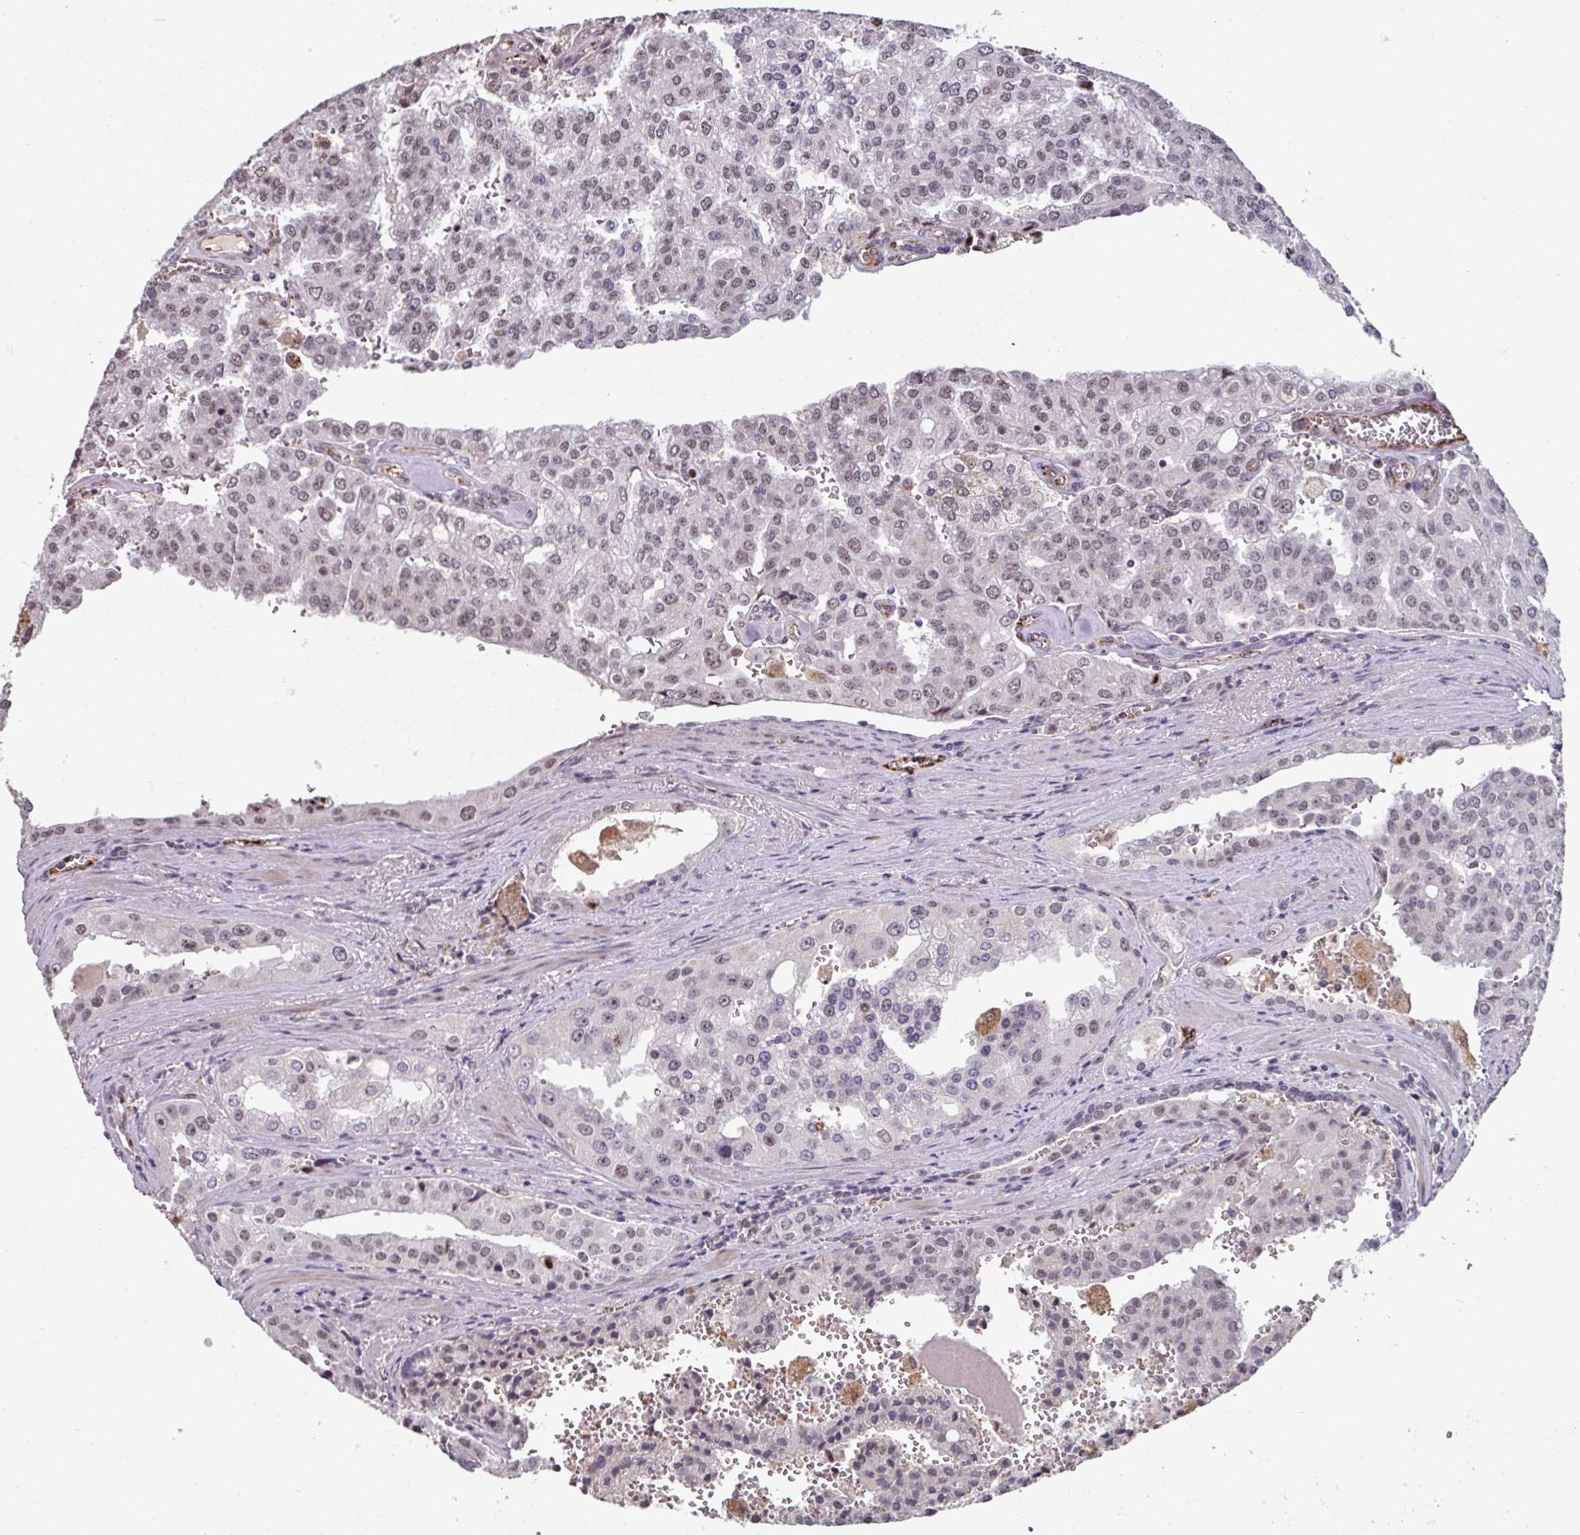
{"staining": {"intensity": "moderate", "quantity": "25%-75%", "location": "nuclear"}, "tissue": "prostate cancer", "cell_type": "Tumor cells", "image_type": "cancer", "snomed": [{"axis": "morphology", "description": "Adenocarcinoma, High grade"}, {"axis": "topography", "description": "Prostate"}], "caption": "Immunohistochemistry (IHC) staining of adenocarcinoma (high-grade) (prostate), which demonstrates medium levels of moderate nuclear staining in about 25%-75% of tumor cells indicating moderate nuclear protein positivity. The staining was performed using DAB (3,3'-diaminobenzidine) (brown) for protein detection and nuclei were counterstained in hematoxylin (blue).", "gene": "SIDT2", "patient": {"sex": "male", "age": 68}}